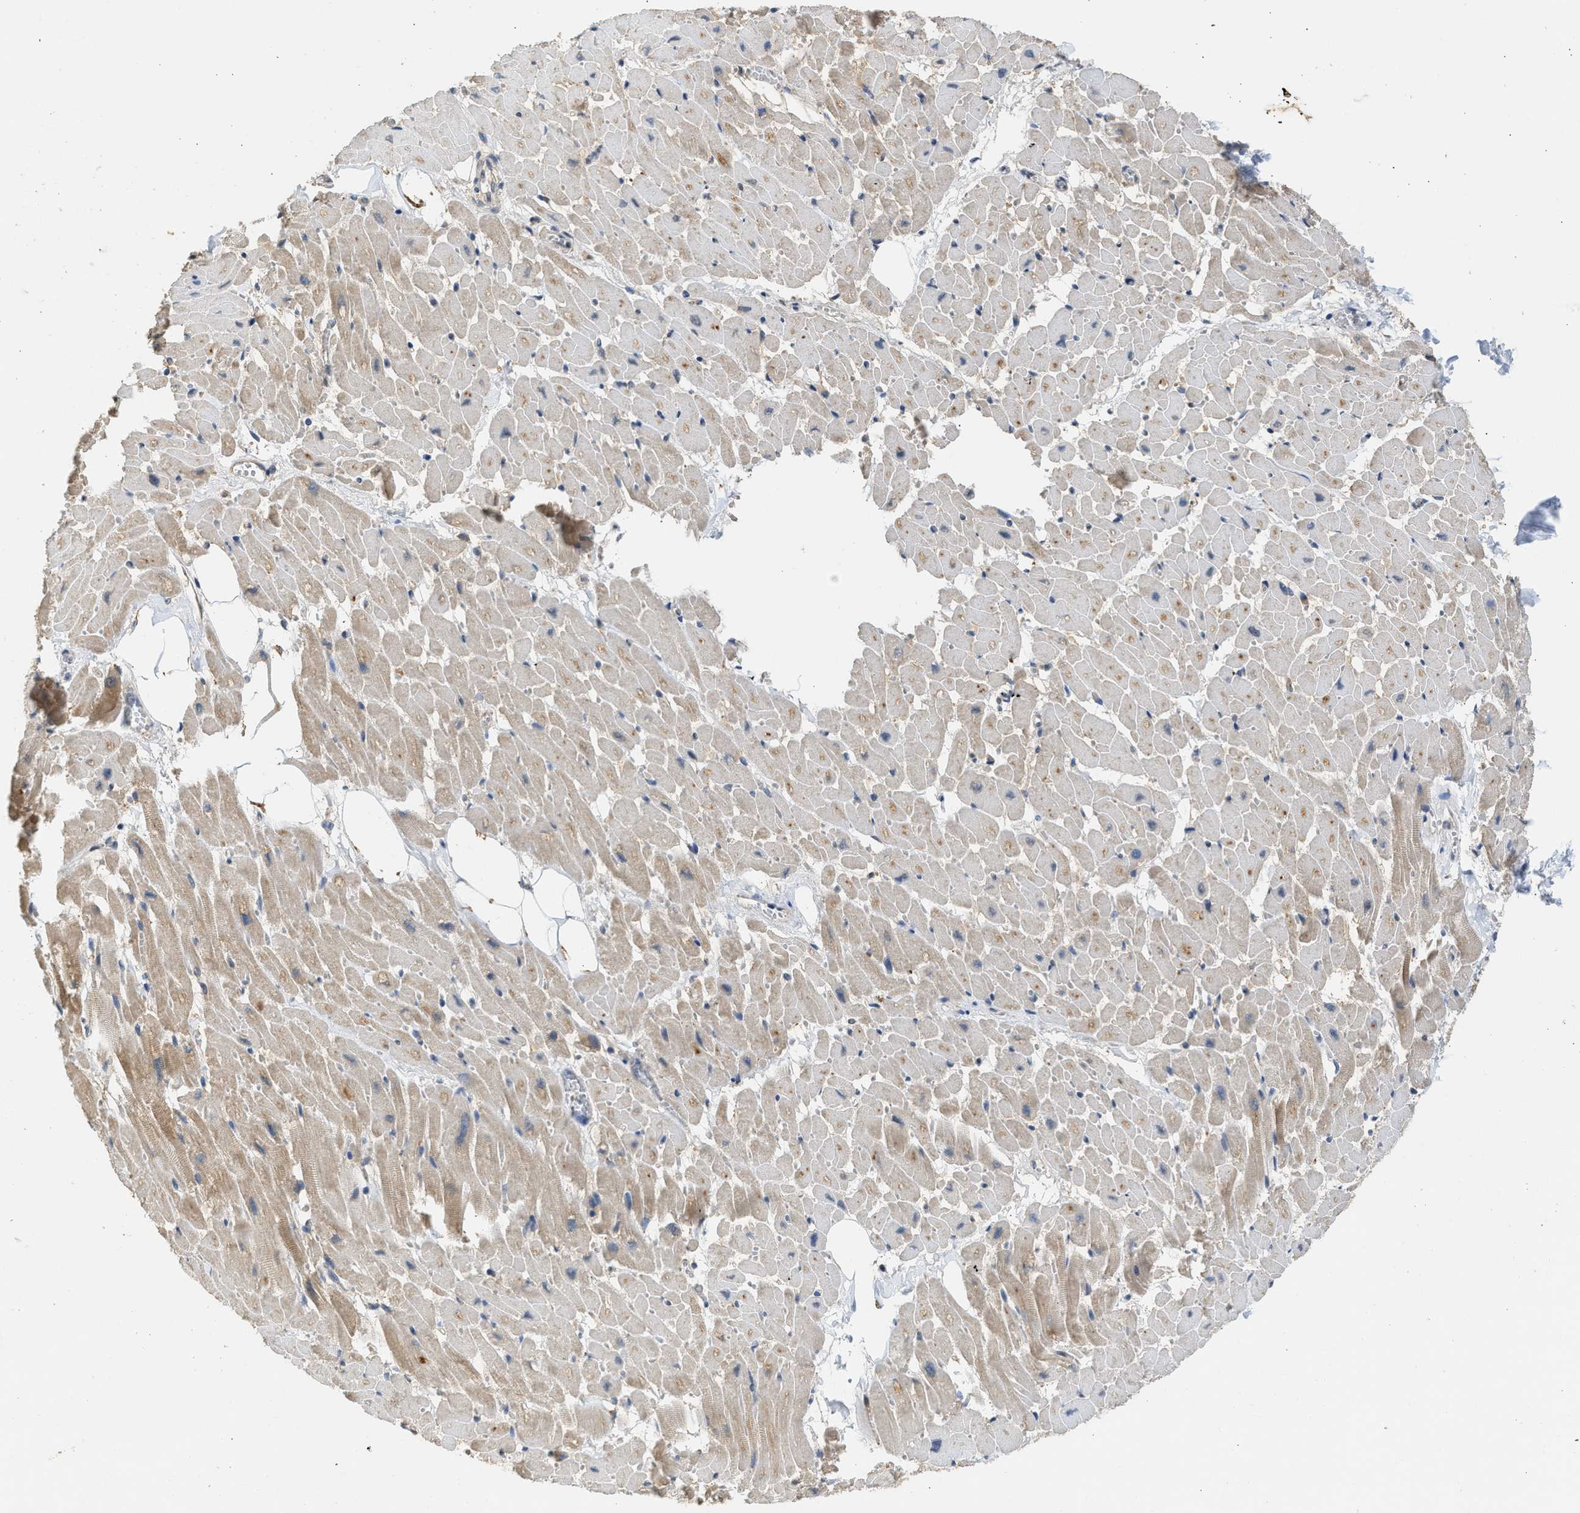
{"staining": {"intensity": "weak", "quantity": ">75%", "location": "cytoplasmic/membranous"}, "tissue": "heart muscle", "cell_type": "Cardiomyocytes", "image_type": "normal", "snomed": [{"axis": "morphology", "description": "Normal tissue, NOS"}, {"axis": "topography", "description": "Heart"}], "caption": "About >75% of cardiomyocytes in normal human heart muscle exhibit weak cytoplasmic/membranous protein staining as visualized by brown immunohistochemical staining.", "gene": "CYP1A1", "patient": {"sex": "female", "age": 19}}